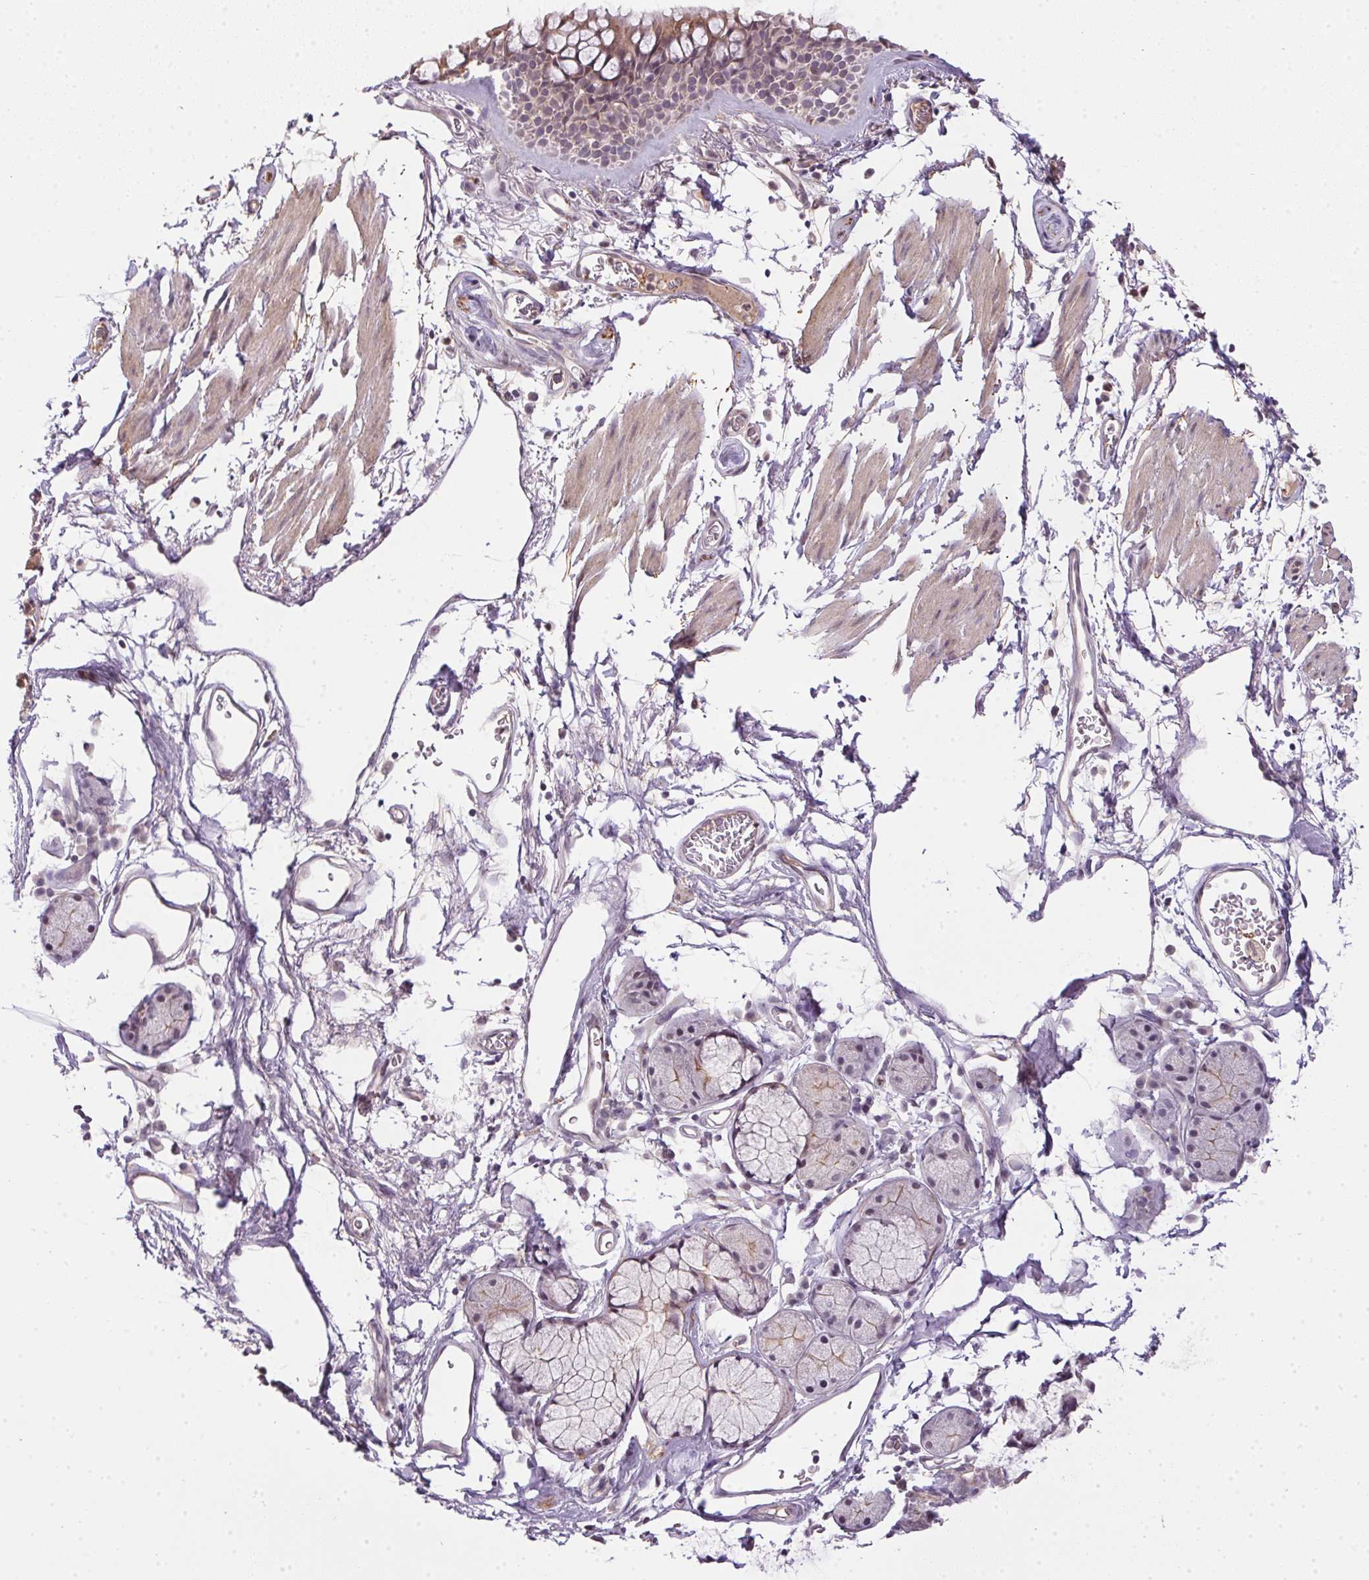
{"staining": {"intensity": "weak", "quantity": ">75%", "location": "cytoplasmic/membranous,nuclear"}, "tissue": "bronchus", "cell_type": "Respiratory epithelial cells", "image_type": "normal", "snomed": [{"axis": "morphology", "description": "Normal tissue, NOS"}, {"axis": "topography", "description": "Cartilage tissue"}, {"axis": "topography", "description": "Bronchus"}], "caption": "This is a micrograph of immunohistochemistry staining of benign bronchus, which shows weak staining in the cytoplasmic/membranous,nuclear of respiratory epithelial cells.", "gene": "CFAP92", "patient": {"sex": "female", "age": 79}}